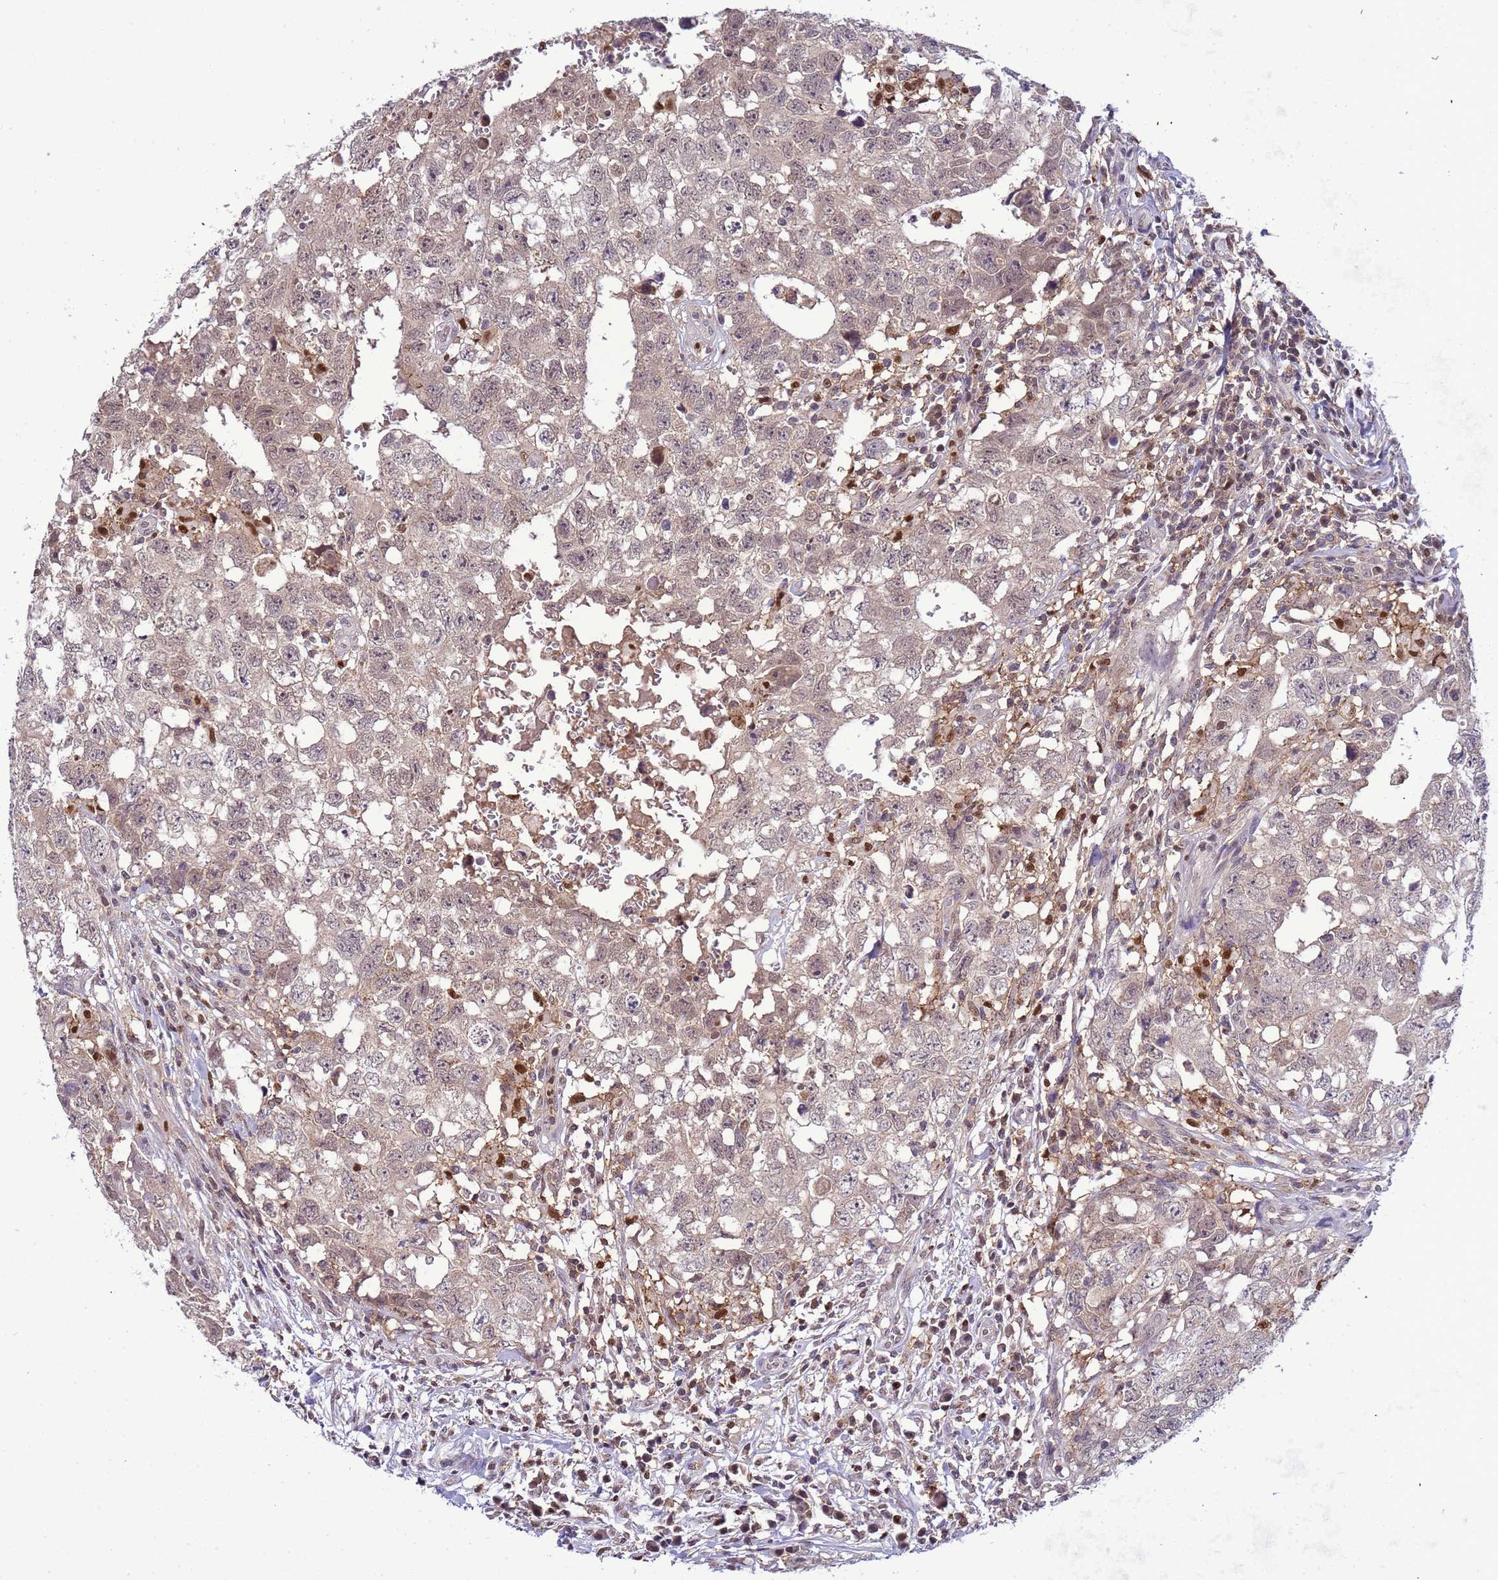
{"staining": {"intensity": "weak", "quantity": "<25%", "location": "cytoplasmic/membranous"}, "tissue": "testis cancer", "cell_type": "Tumor cells", "image_type": "cancer", "snomed": [{"axis": "morphology", "description": "Seminoma, NOS"}, {"axis": "morphology", "description": "Carcinoma, Embryonal, NOS"}, {"axis": "topography", "description": "Testis"}], "caption": "Immunohistochemistry (IHC) photomicrograph of neoplastic tissue: testis cancer stained with DAB exhibits no significant protein positivity in tumor cells.", "gene": "CD53", "patient": {"sex": "male", "age": 29}}